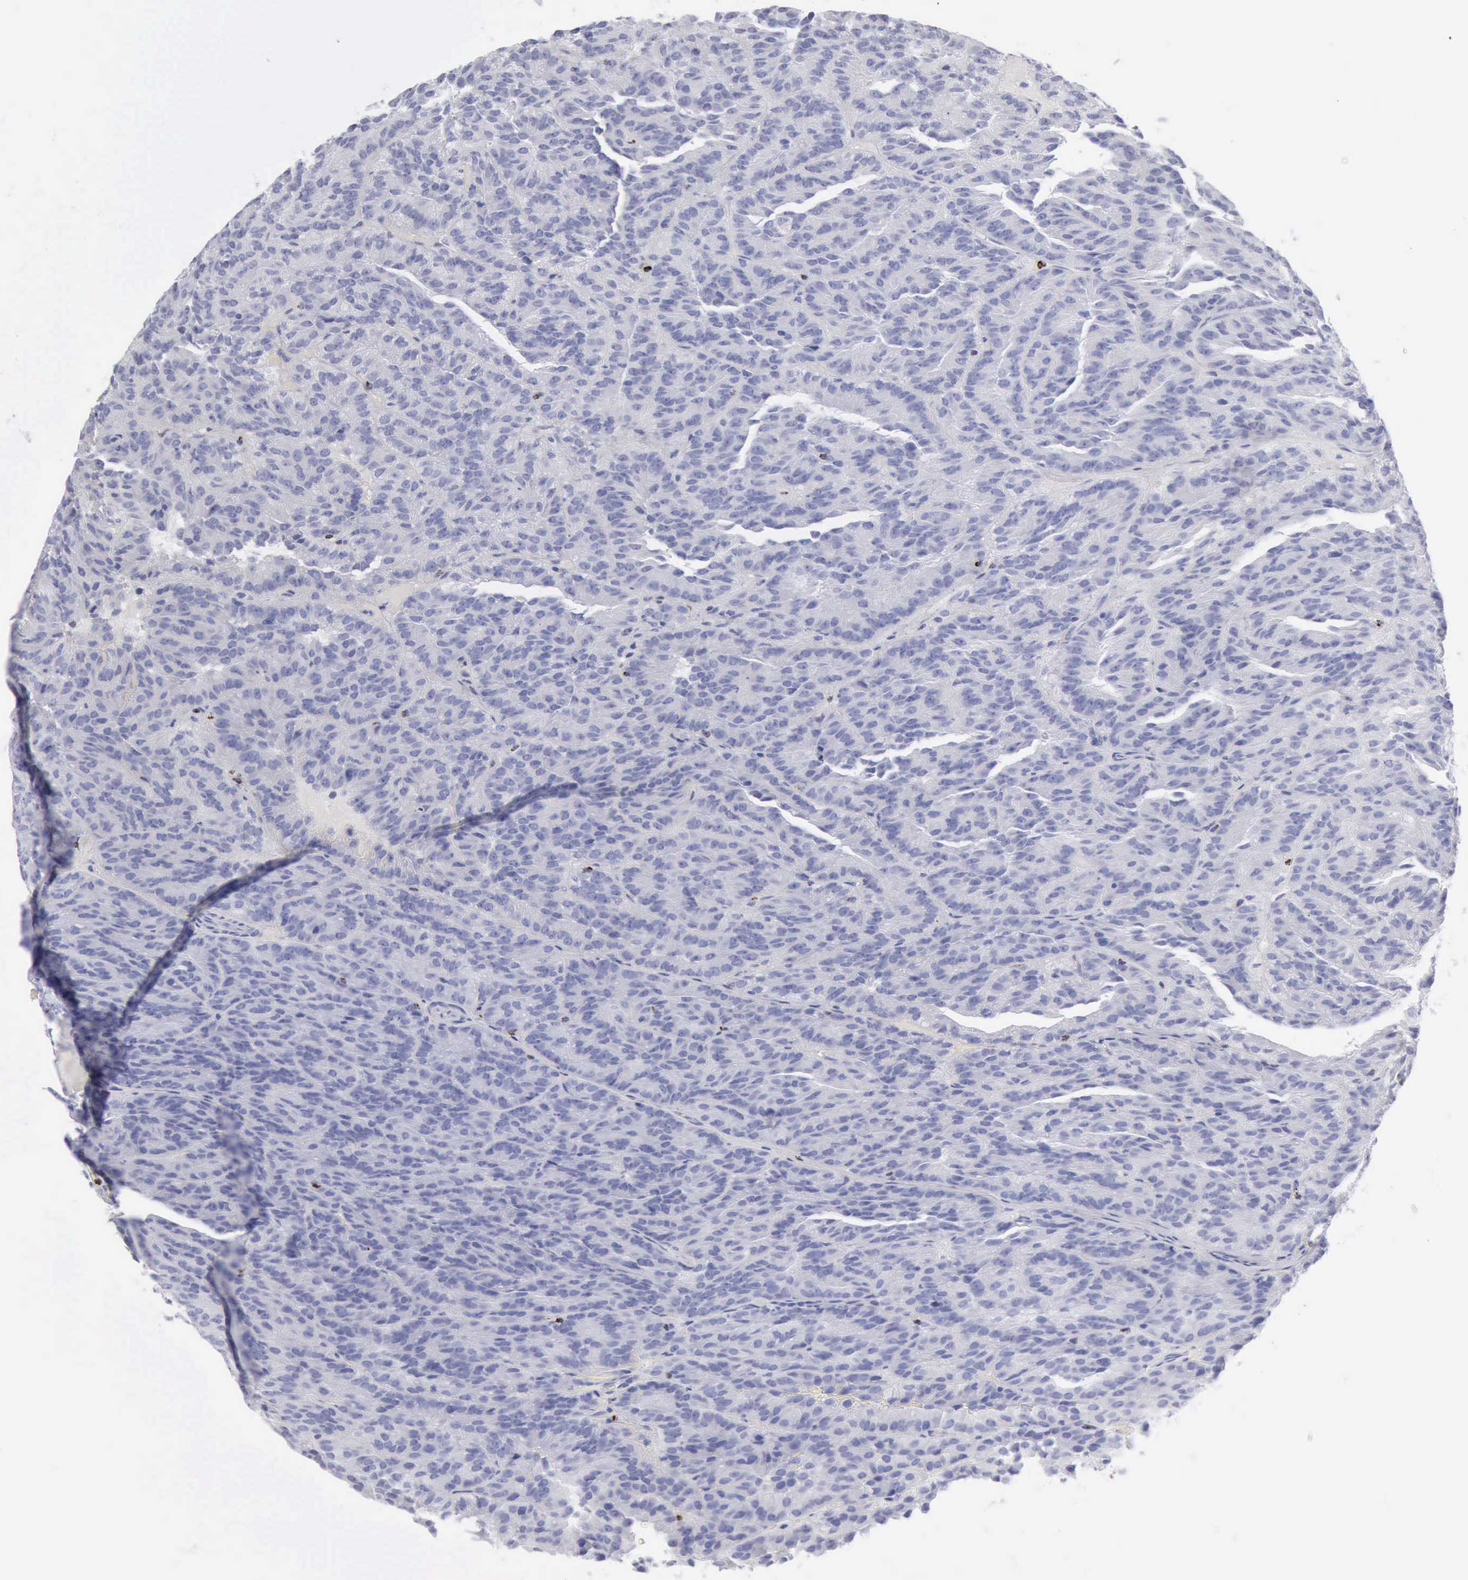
{"staining": {"intensity": "negative", "quantity": "none", "location": "none"}, "tissue": "renal cancer", "cell_type": "Tumor cells", "image_type": "cancer", "snomed": [{"axis": "morphology", "description": "Adenocarcinoma, NOS"}, {"axis": "topography", "description": "Kidney"}], "caption": "This is an immunohistochemistry micrograph of human renal cancer. There is no staining in tumor cells.", "gene": "GZMB", "patient": {"sex": "male", "age": 46}}